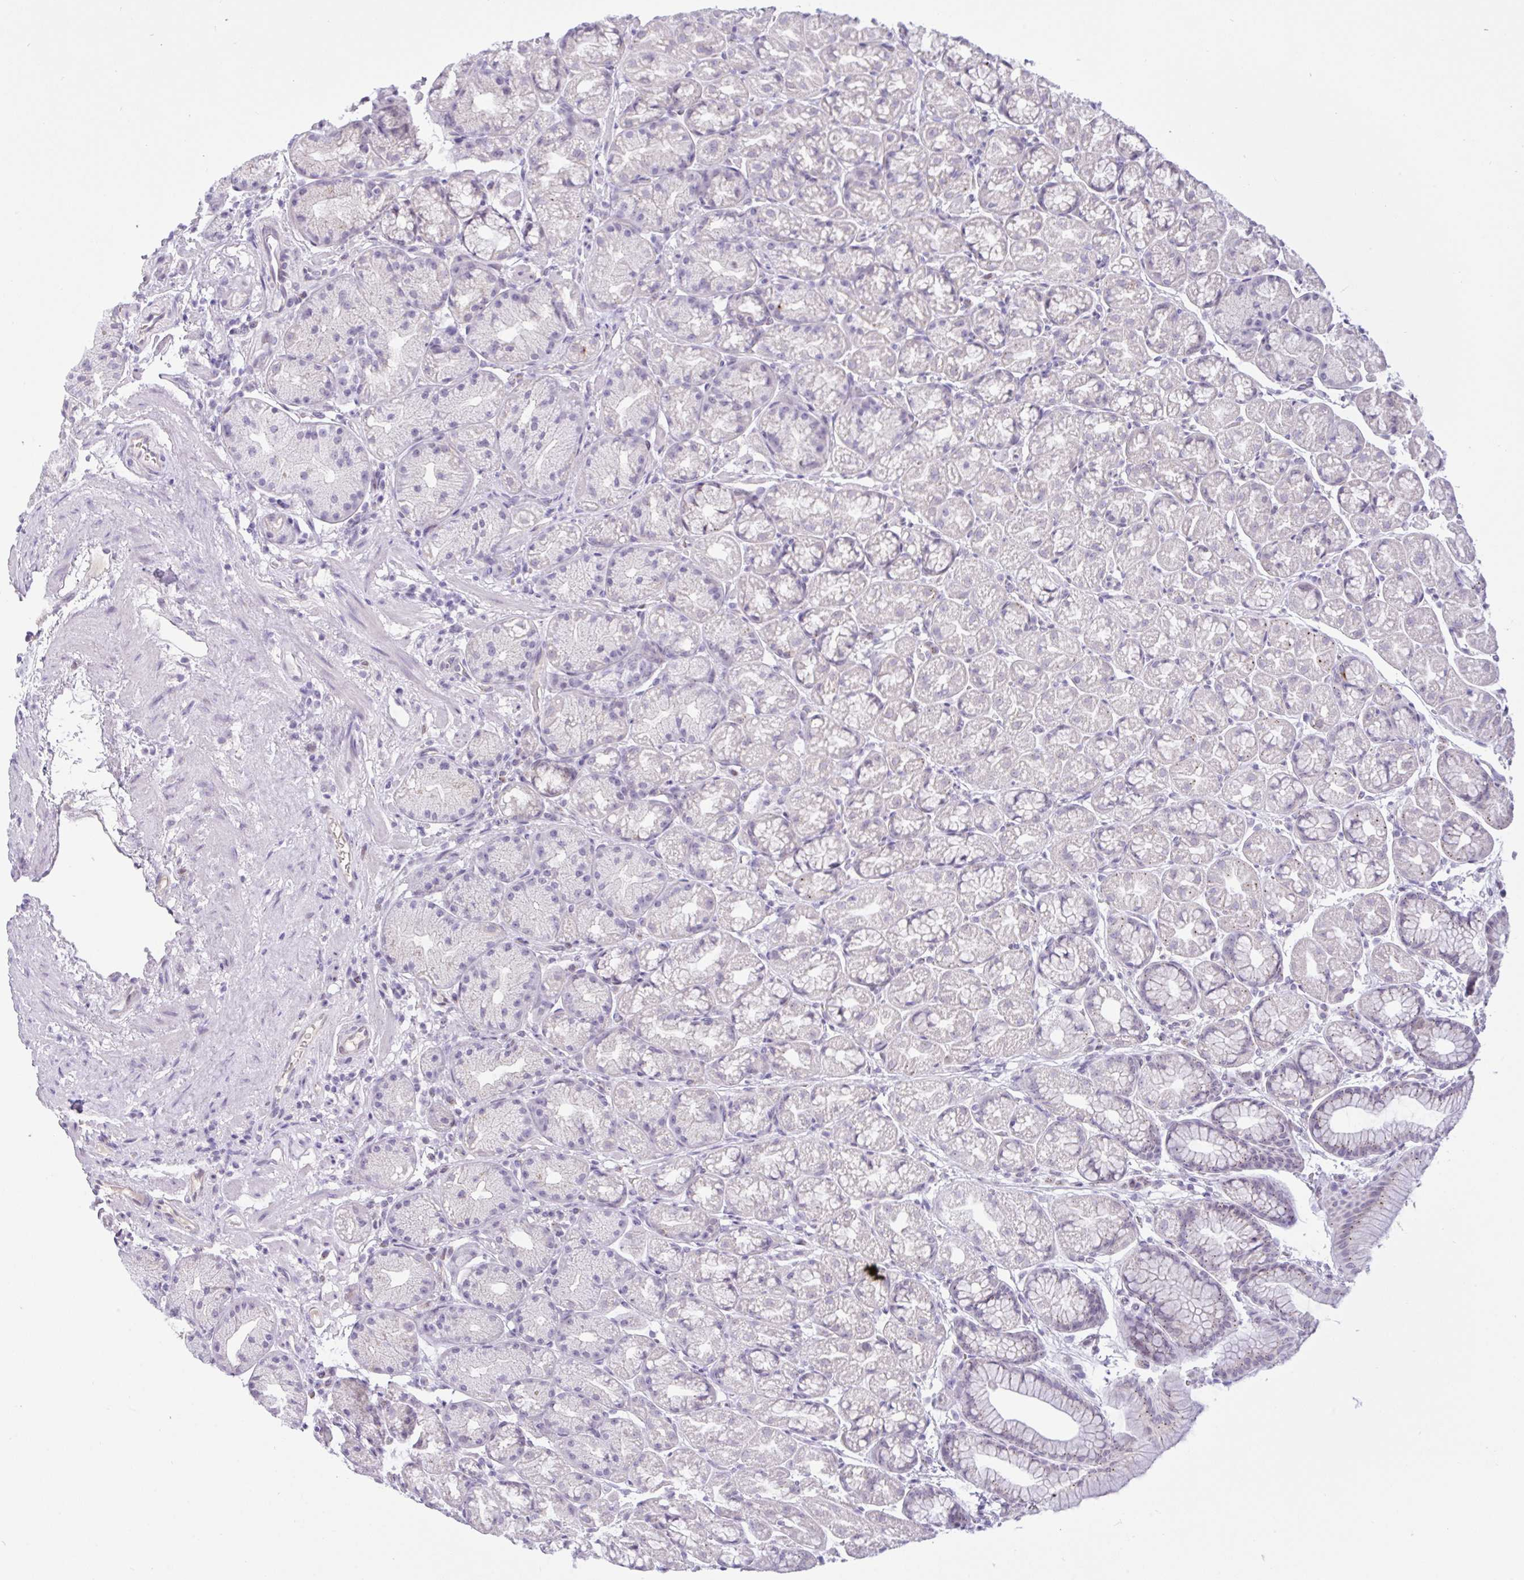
{"staining": {"intensity": "weak", "quantity": "<25%", "location": "cytoplasmic/membranous"}, "tissue": "stomach", "cell_type": "Glandular cells", "image_type": "normal", "snomed": [{"axis": "morphology", "description": "Normal tissue, NOS"}, {"axis": "topography", "description": "Stomach, lower"}], "caption": "Glandular cells show no significant positivity in normal stomach. The staining was performed using DAB to visualize the protein expression in brown, while the nuclei were stained in blue with hematoxylin (Magnification: 20x).", "gene": "FAM177A1", "patient": {"sex": "male", "age": 67}}